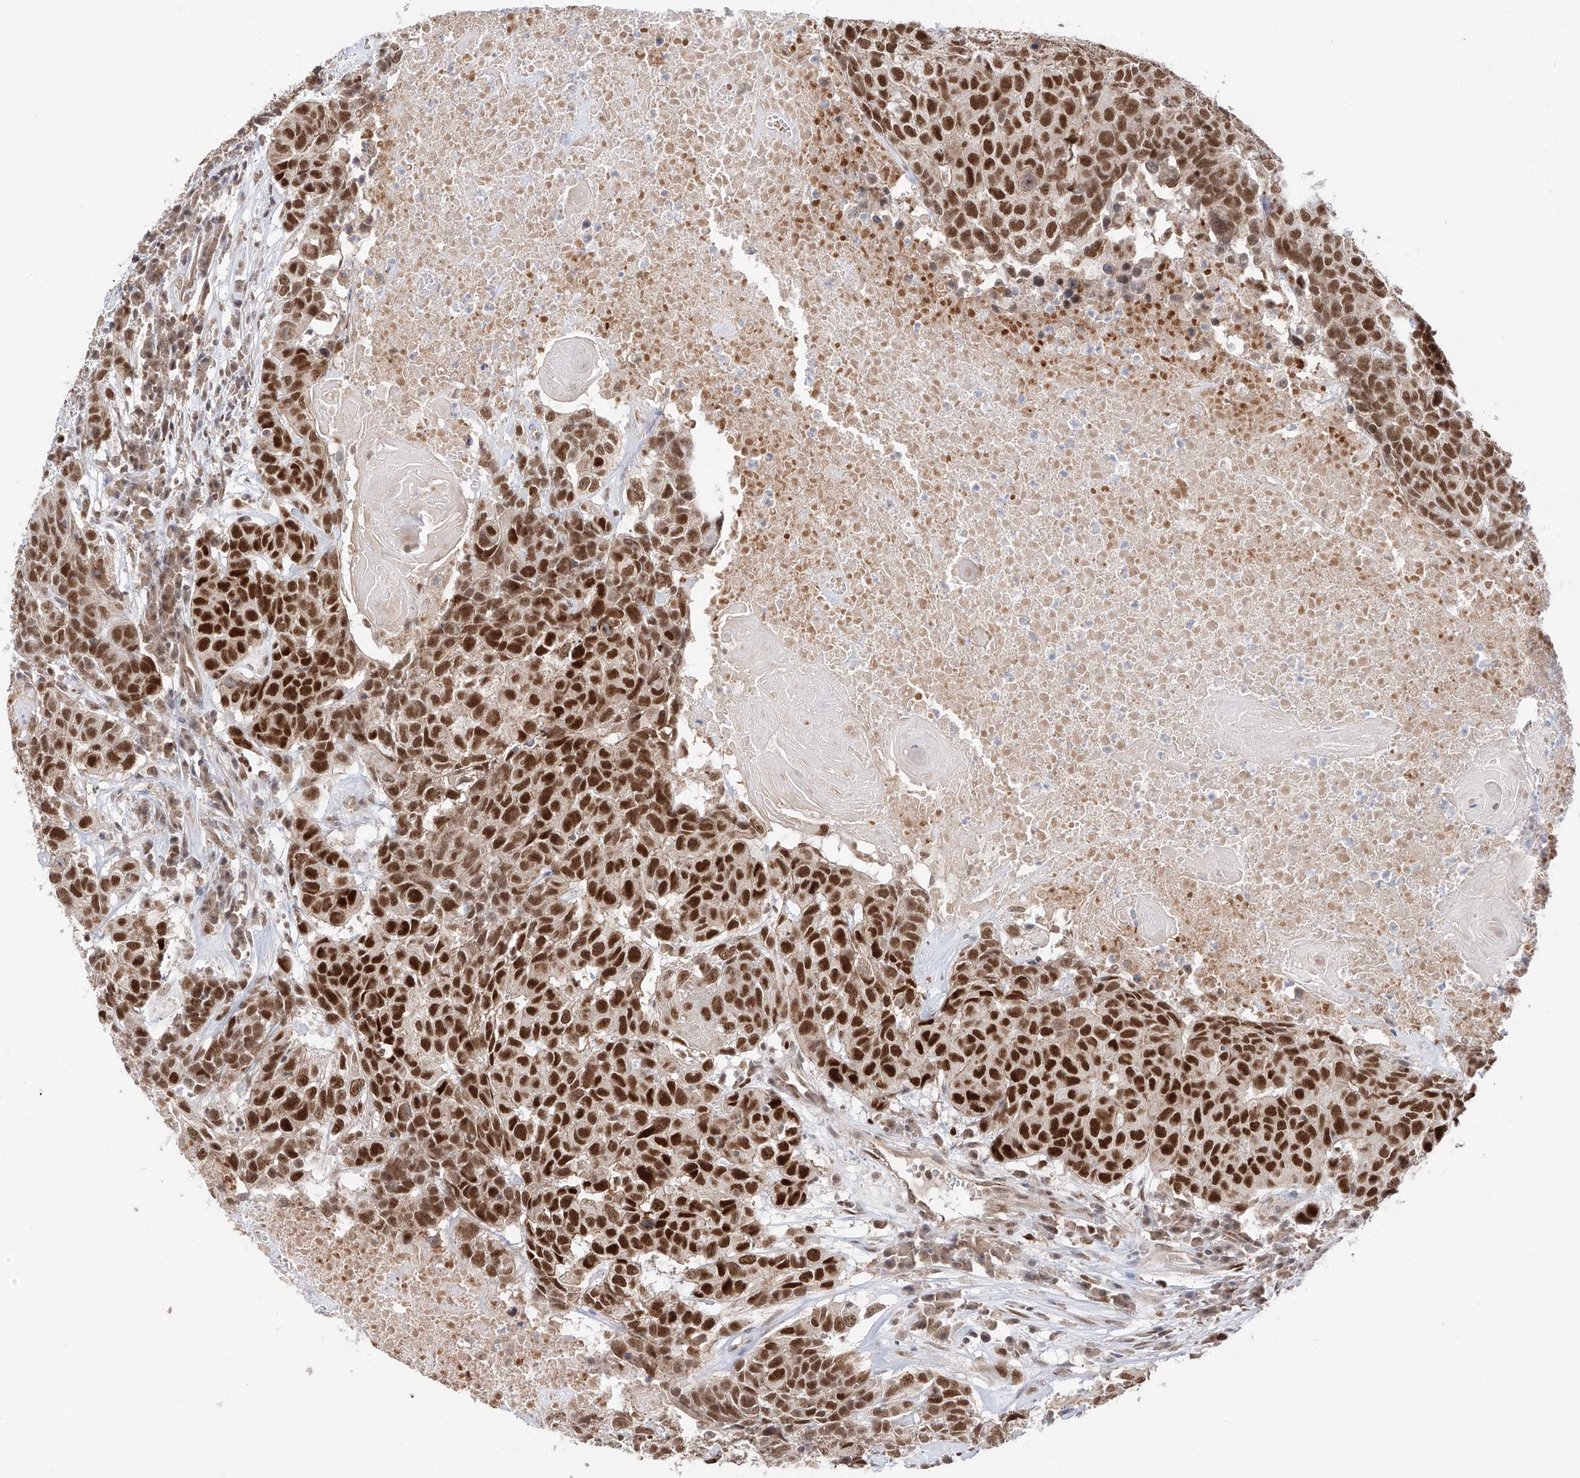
{"staining": {"intensity": "strong", "quantity": ">75%", "location": "nuclear"}, "tissue": "head and neck cancer", "cell_type": "Tumor cells", "image_type": "cancer", "snomed": [{"axis": "morphology", "description": "Squamous cell carcinoma, NOS"}, {"axis": "topography", "description": "Head-Neck"}], "caption": "The immunohistochemical stain highlights strong nuclear positivity in tumor cells of head and neck cancer (squamous cell carcinoma) tissue. (DAB (3,3'-diaminobenzidine) = brown stain, brightfield microscopy at high magnification).", "gene": "POGK", "patient": {"sex": "male", "age": 66}}